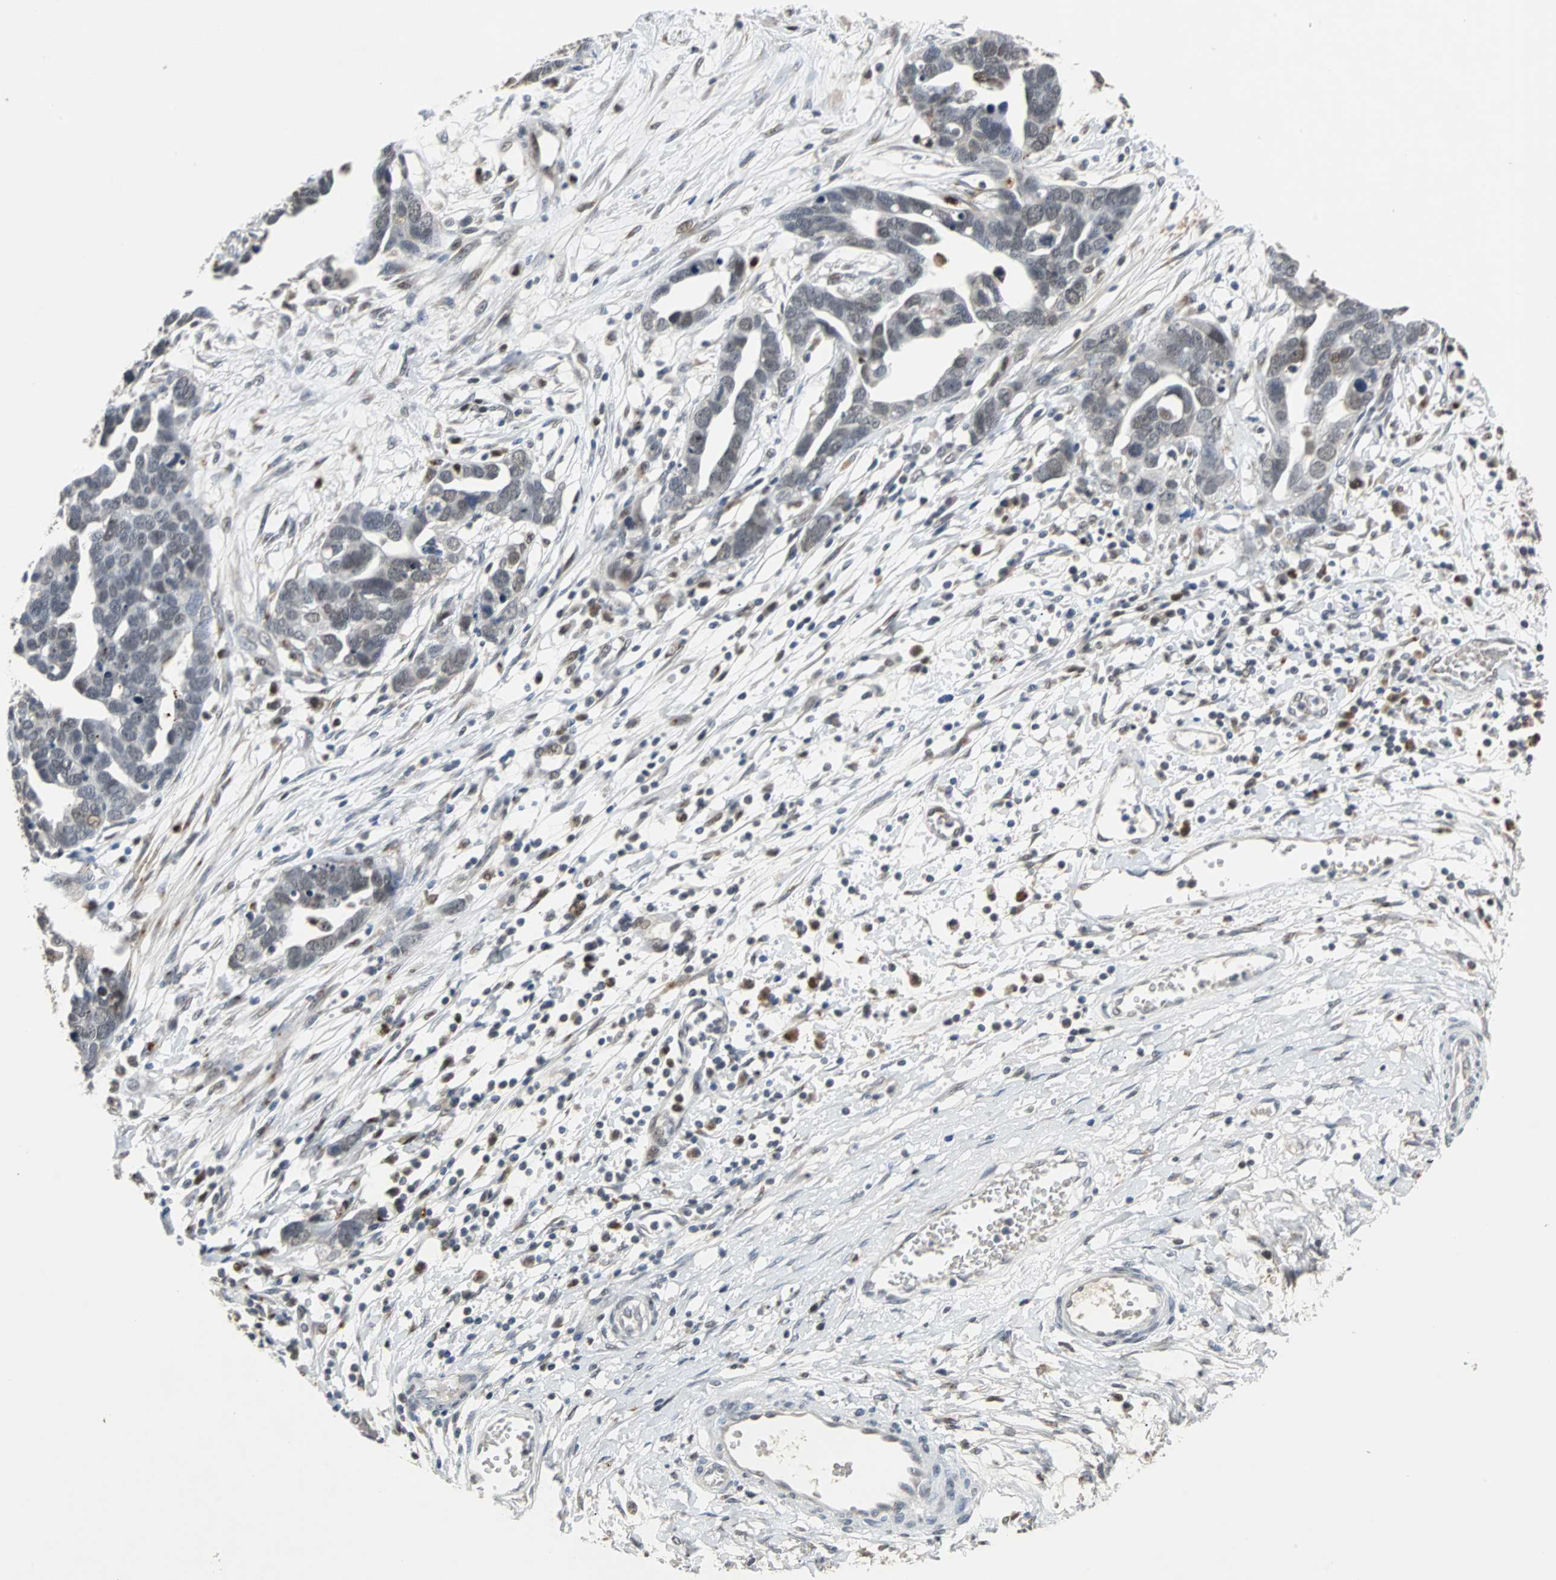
{"staining": {"intensity": "negative", "quantity": "none", "location": "none"}, "tissue": "ovarian cancer", "cell_type": "Tumor cells", "image_type": "cancer", "snomed": [{"axis": "morphology", "description": "Cystadenocarcinoma, serous, NOS"}, {"axis": "topography", "description": "Ovary"}], "caption": "There is no significant staining in tumor cells of ovarian cancer.", "gene": "HLX", "patient": {"sex": "female", "age": 54}}